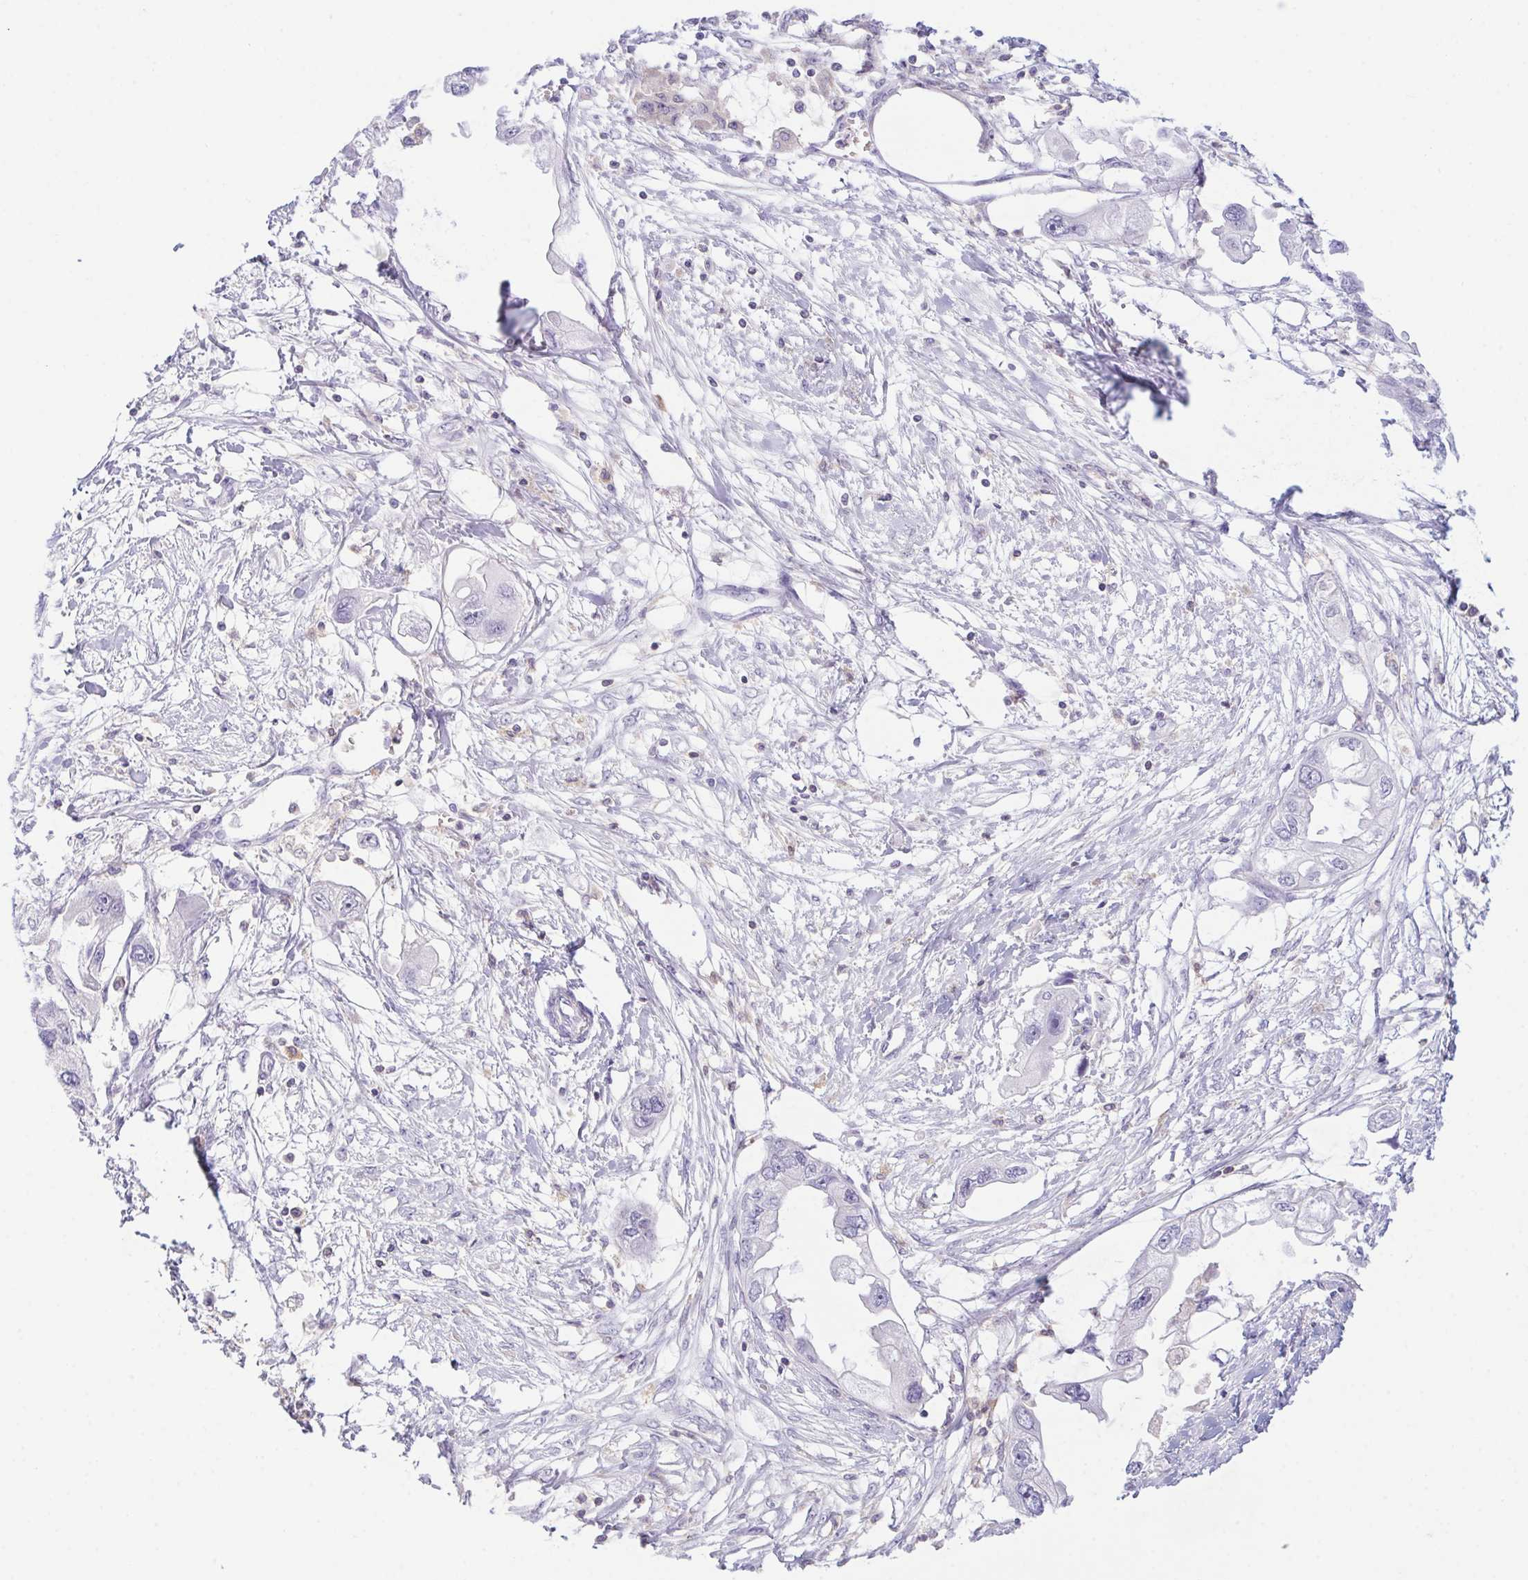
{"staining": {"intensity": "negative", "quantity": "none", "location": "none"}, "tissue": "endometrial cancer", "cell_type": "Tumor cells", "image_type": "cancer", "snomed": [{"axis": "morphology", "description": "Adenocarcinoma, NOS"}, {"axis": "morphology", "description": "Adenocarcinoma, metastatic, NOS"}, {"axis": "topography", "description": "Adipose tissue"}, {"axis": "topography", "description": "Endometrium"}], "caption": "Immunohistochemistry (IHC) of endometrial adenocarcinoma demonstrates no expression in tumor cells.", "gene": "APBB1IP", "patient": {"sex": "female", "age": 67}}